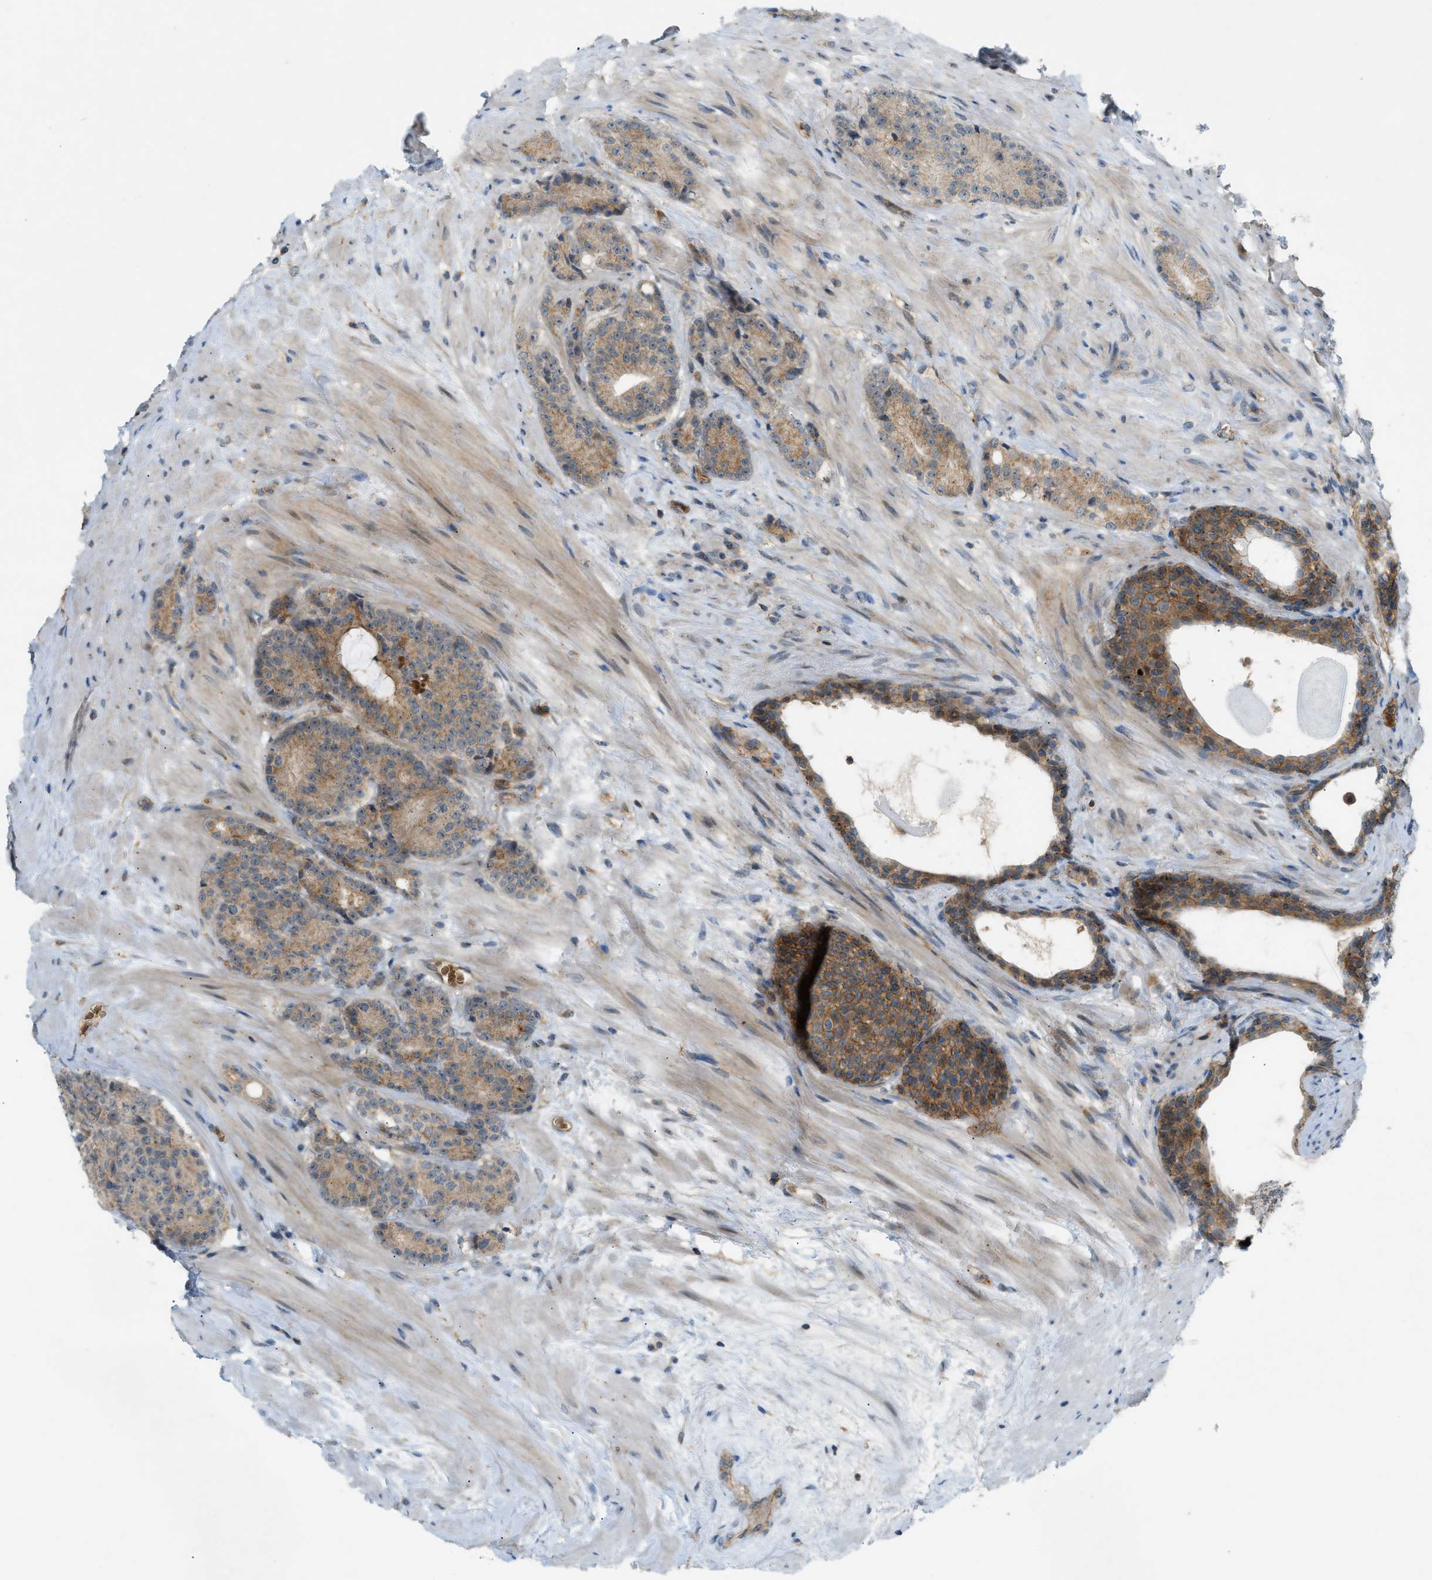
{"staining": {"intensity": "moderate", "quantity": "25%-75%", "location": "cytoplasmic/membranous"}, "tissue": "prostate cancer", "cell_type": "Tumor cells", "image_type": "cancer", "snomed": [{"axis": "morphology", "description": "Adenocarcinoma, High grade"}, {"axis": "topography", "description": "Prostate"}], "caption": "IHC (DAB) staining of human prostate cancer (adenocarcinoma (high-grade)) exhibits moderate cytoplasmic/membranous protein positivity in approximately 25%-75% of tumor cells. The protein is shown in brown color, while the nuclei are stained blue.", "gene": "GRK6", "patient": {"sex": "male", "age": 61}}